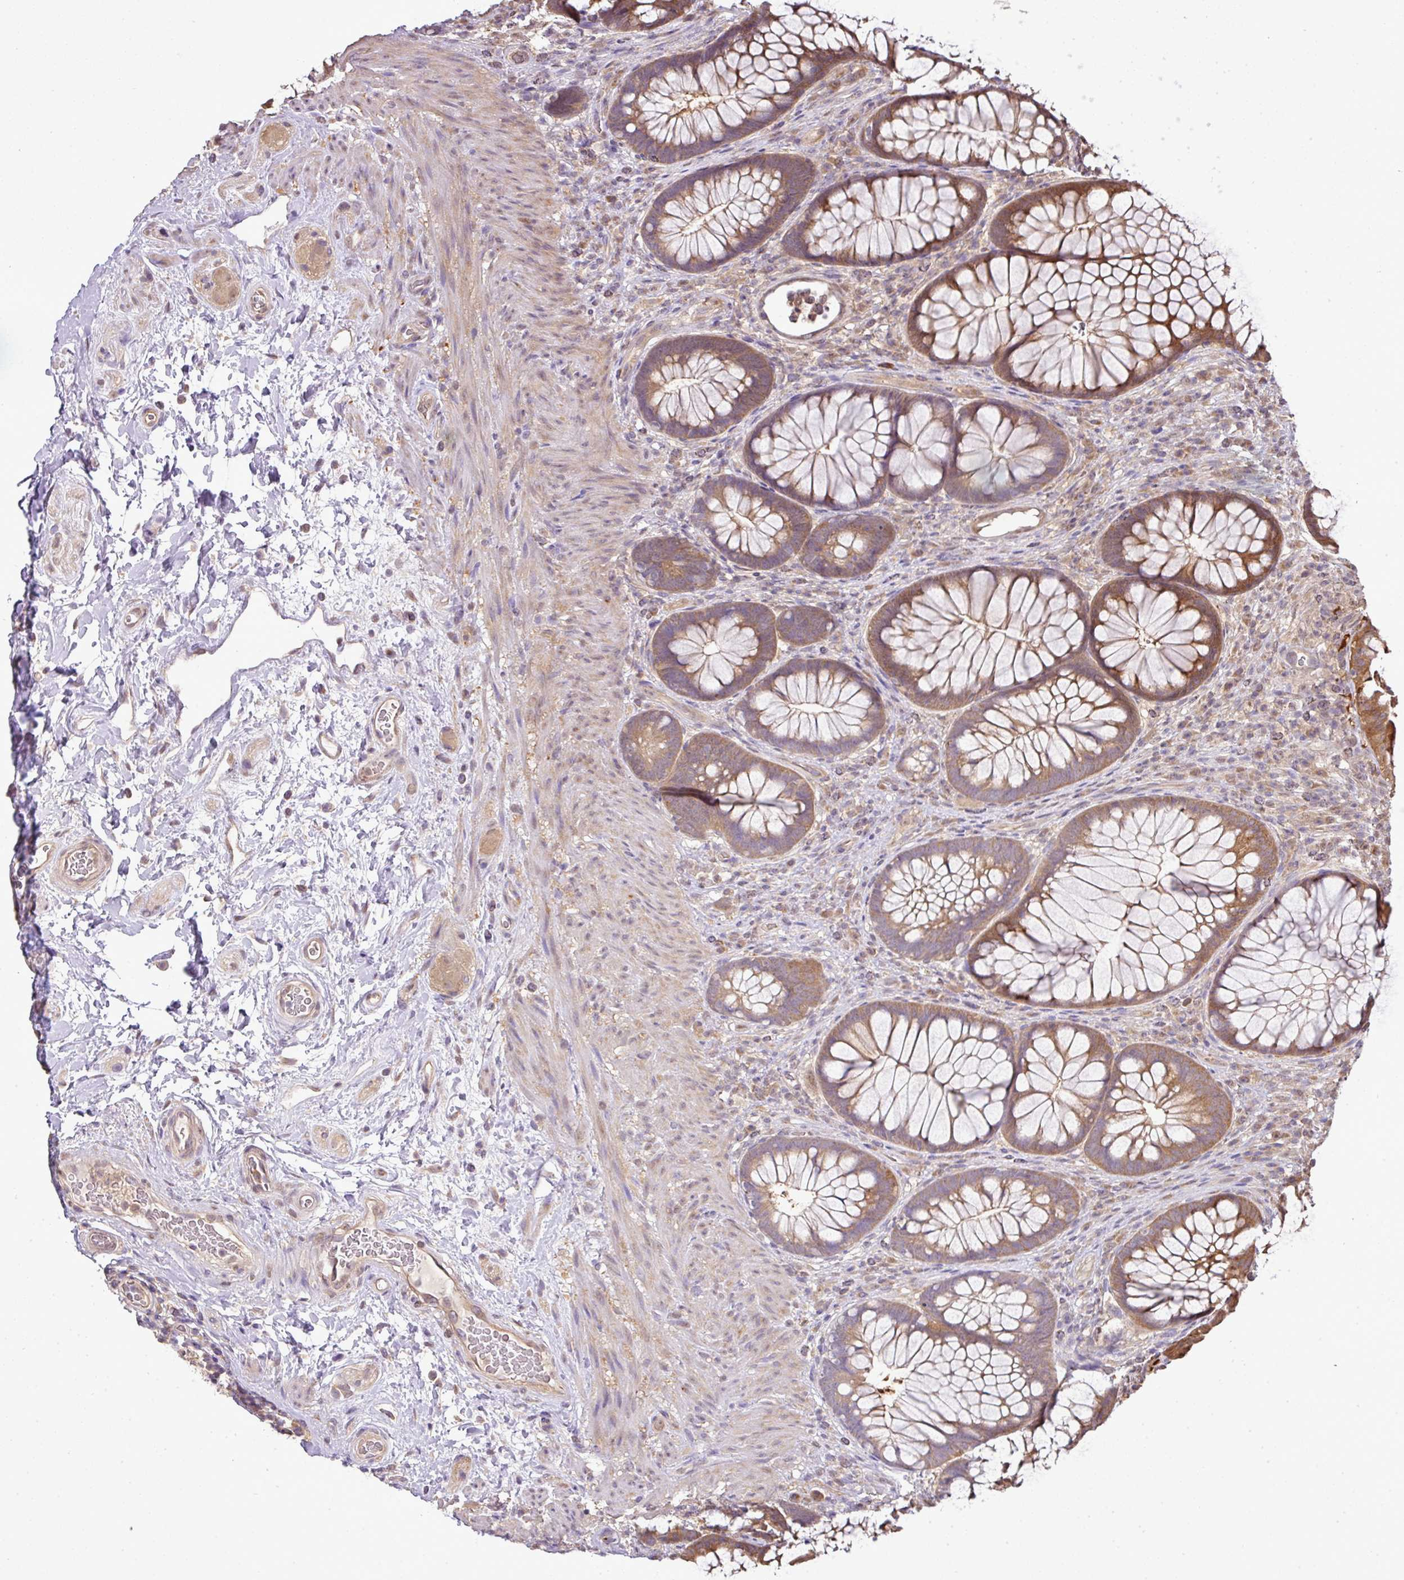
{"staining": {"intensity": "moderate", "quantity": ">75%", "location": "cytoplasmic/membranous"}, "tissue": "rectum", "cell_type": "Glandular cells", "image_type": "normal", "snomed": [{"axis": "morphology", "description": "Normal tissue, NOS"}, {"axis": "topography", "description": "Rectum"}], "caption": "About >75% of glandular cells in normal rectum display moderate cytoplasmic/membranous protein positivity as visualized by brown immunohistochemical staining.", "gene": "TMEM107", "patient": {"sex": "male", "age": 53}}